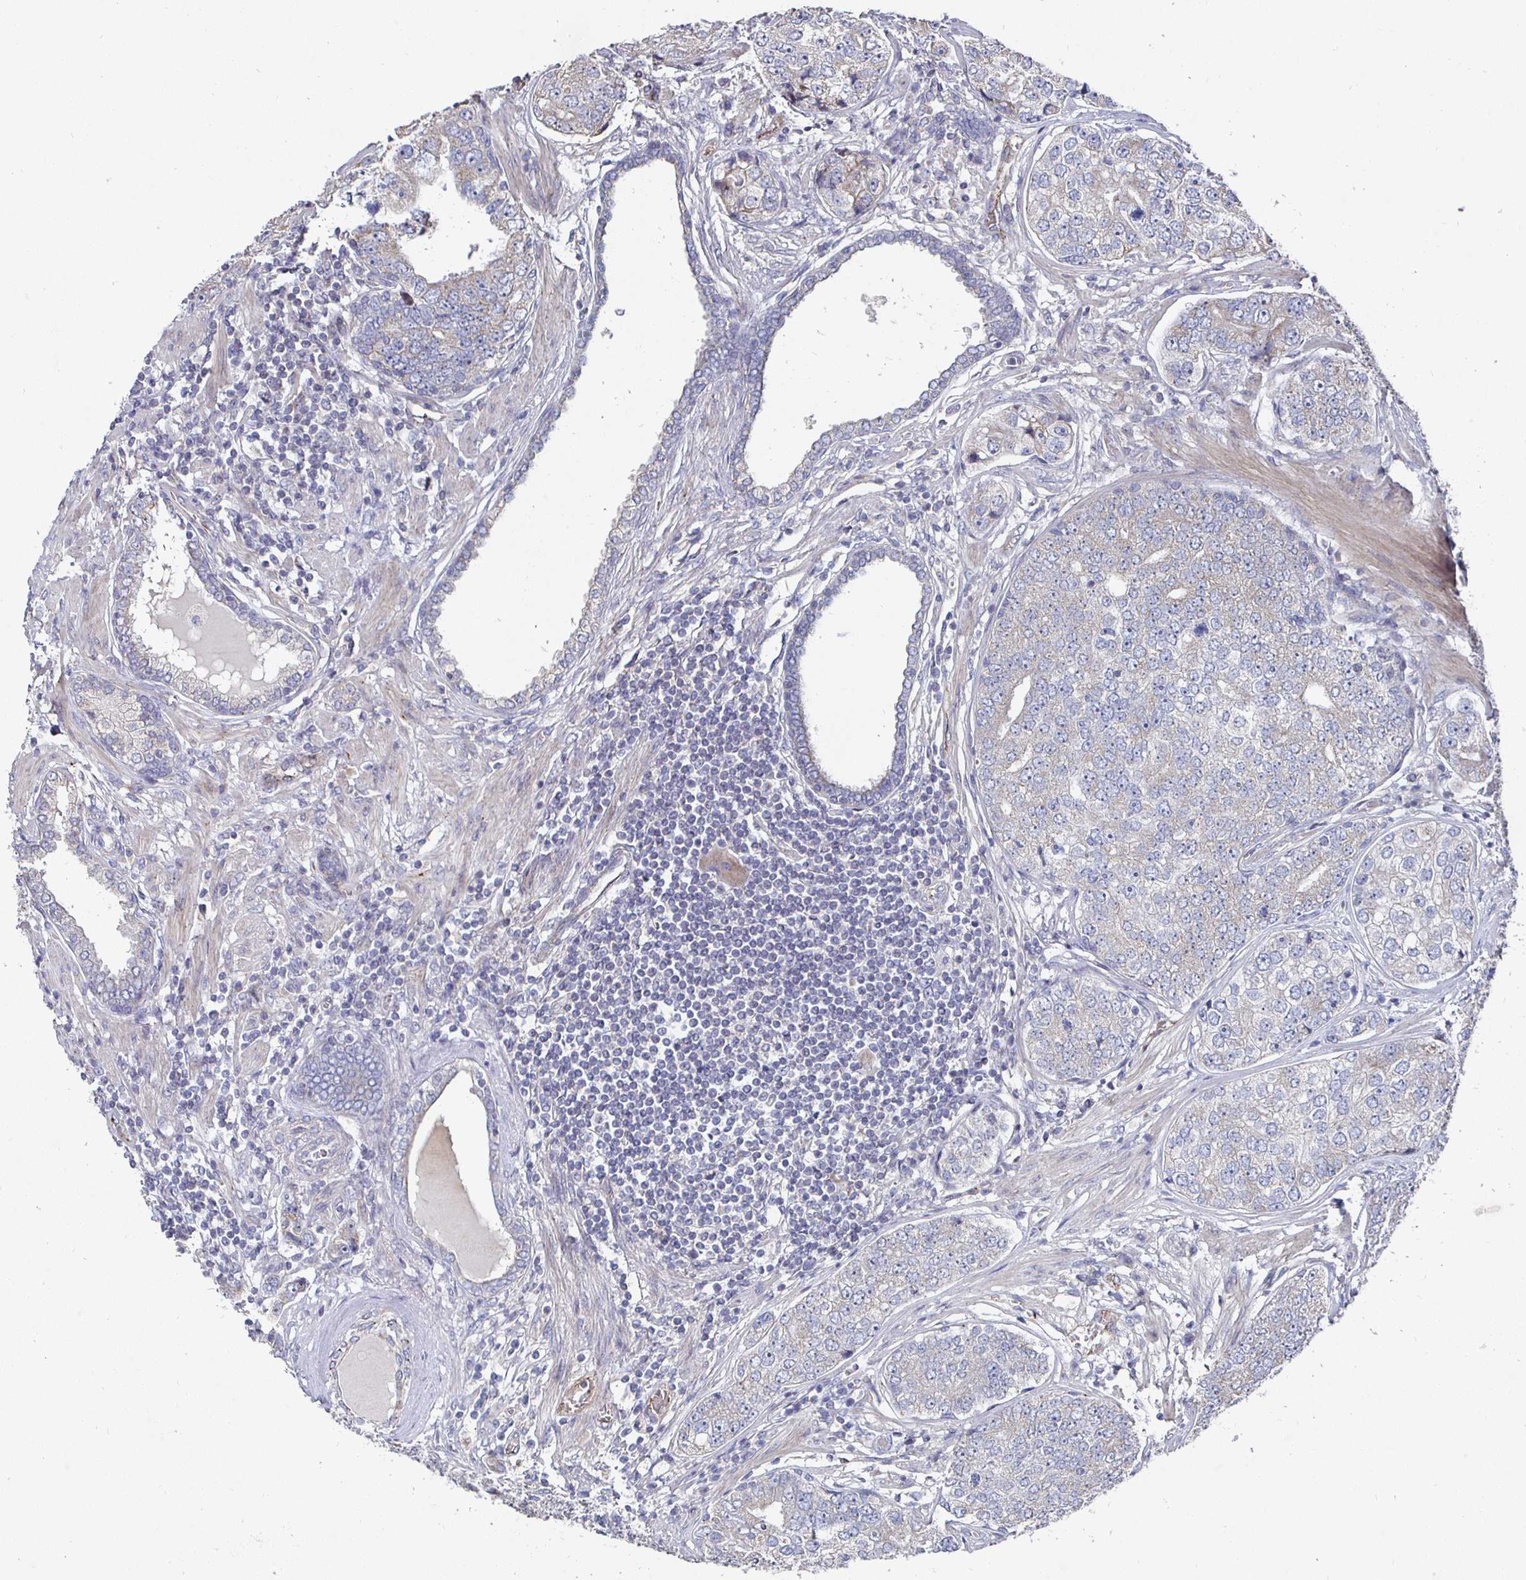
{"staining": {"intensity": "weak", "quantity": ">75%", "location": "cytoplasmic/membranous"}, "tissue": "prostate cancer", "cell_type": "Tumor cells", "image_type": "cancer", "snomed": [{"axis": "morphology", "description": "Adenocarcinoma, High grade"}, {"axis": "topography", "description": "Prostate"}], "caption": "Brown immunohistochemical staining in human prostate cancer reveals weak cytoplasmic/membranous staining in about >75% of tumor cells.", "gene": "NRSN1", "patient": {"sex": "male", "age": 60}}